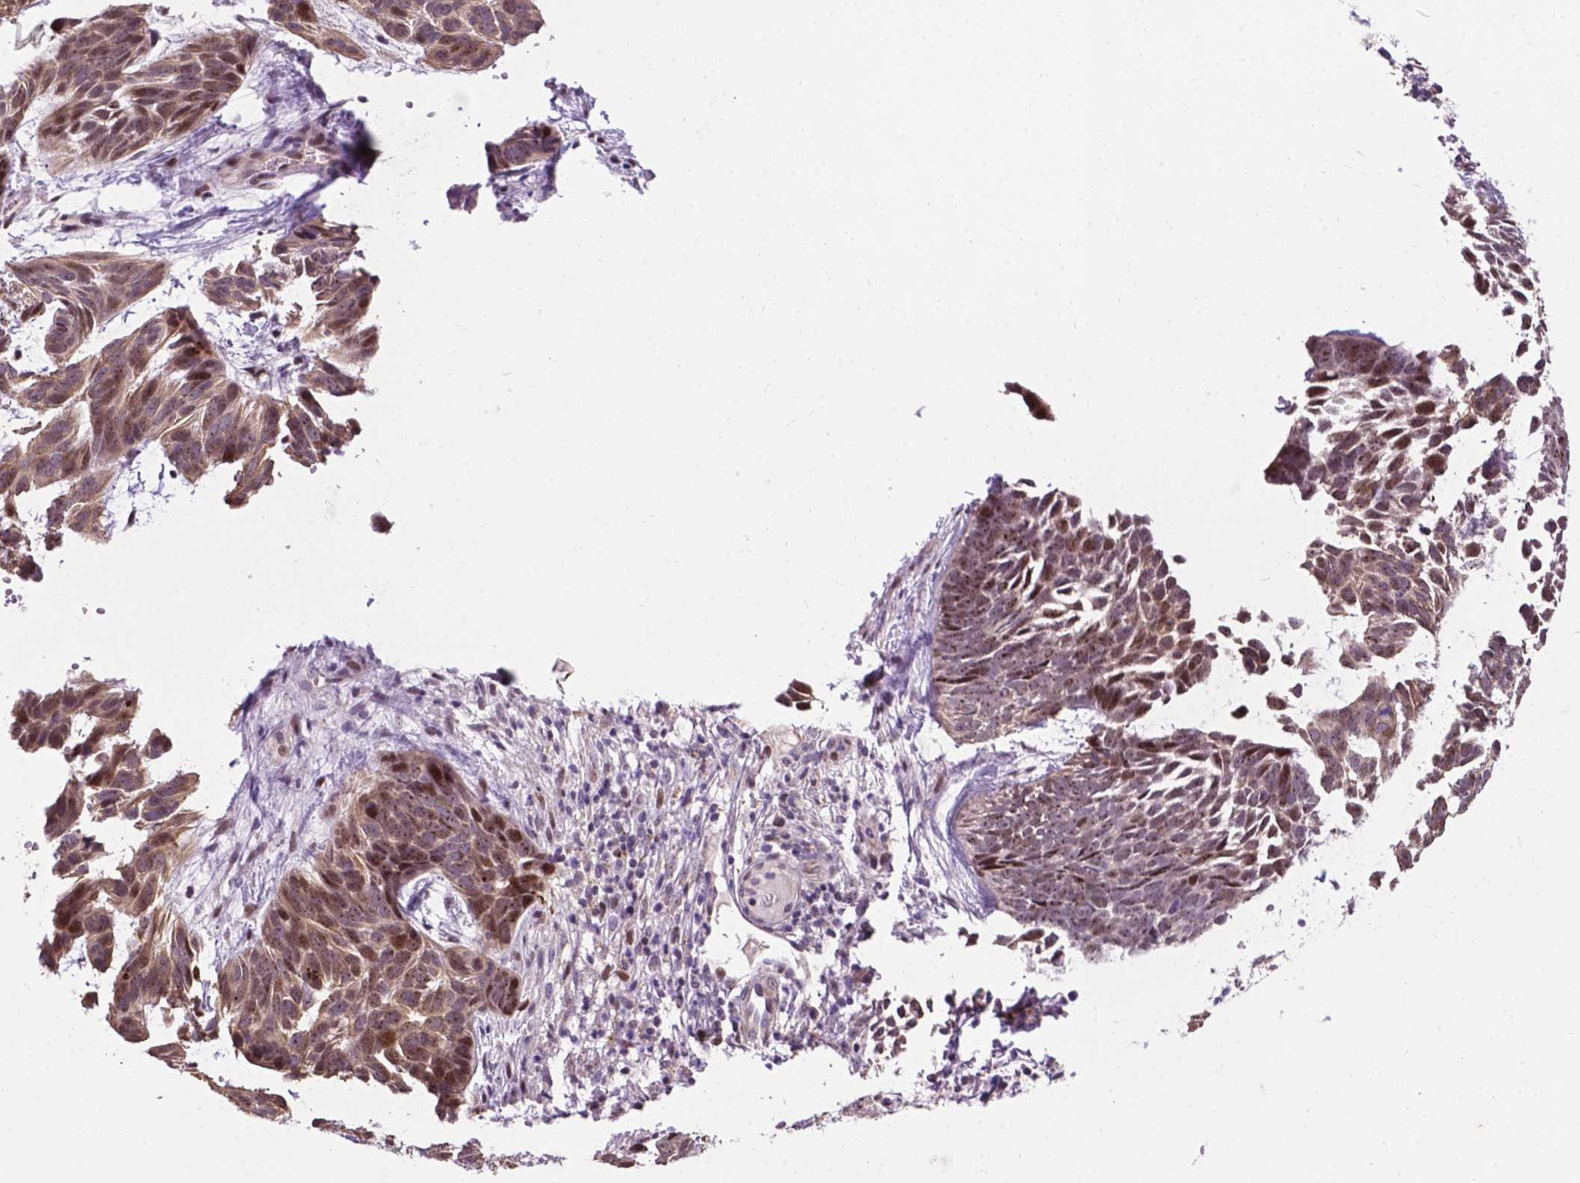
{"staining": {"intensity": "moderate", "quantity": ">75%", "location": "cytoplasmic/membranous,nuclear"}, "tissue": "skin cancer", "cell_type": "Tumor cells", "image_type": "cancer", "snomed": [{"axis": "morphology", "description": "Basal cell carcinoma"}, {"axis": "topography", "description": "Skin"}], "caption": "This is a photomicrograph of IHC staining of skin cancer, which shows moderate staining in the cytoplasmic/membranous and nuclear of tumor cells.", "gene": "SMAD3", "patient": {"sex": "male", "age": 78}}